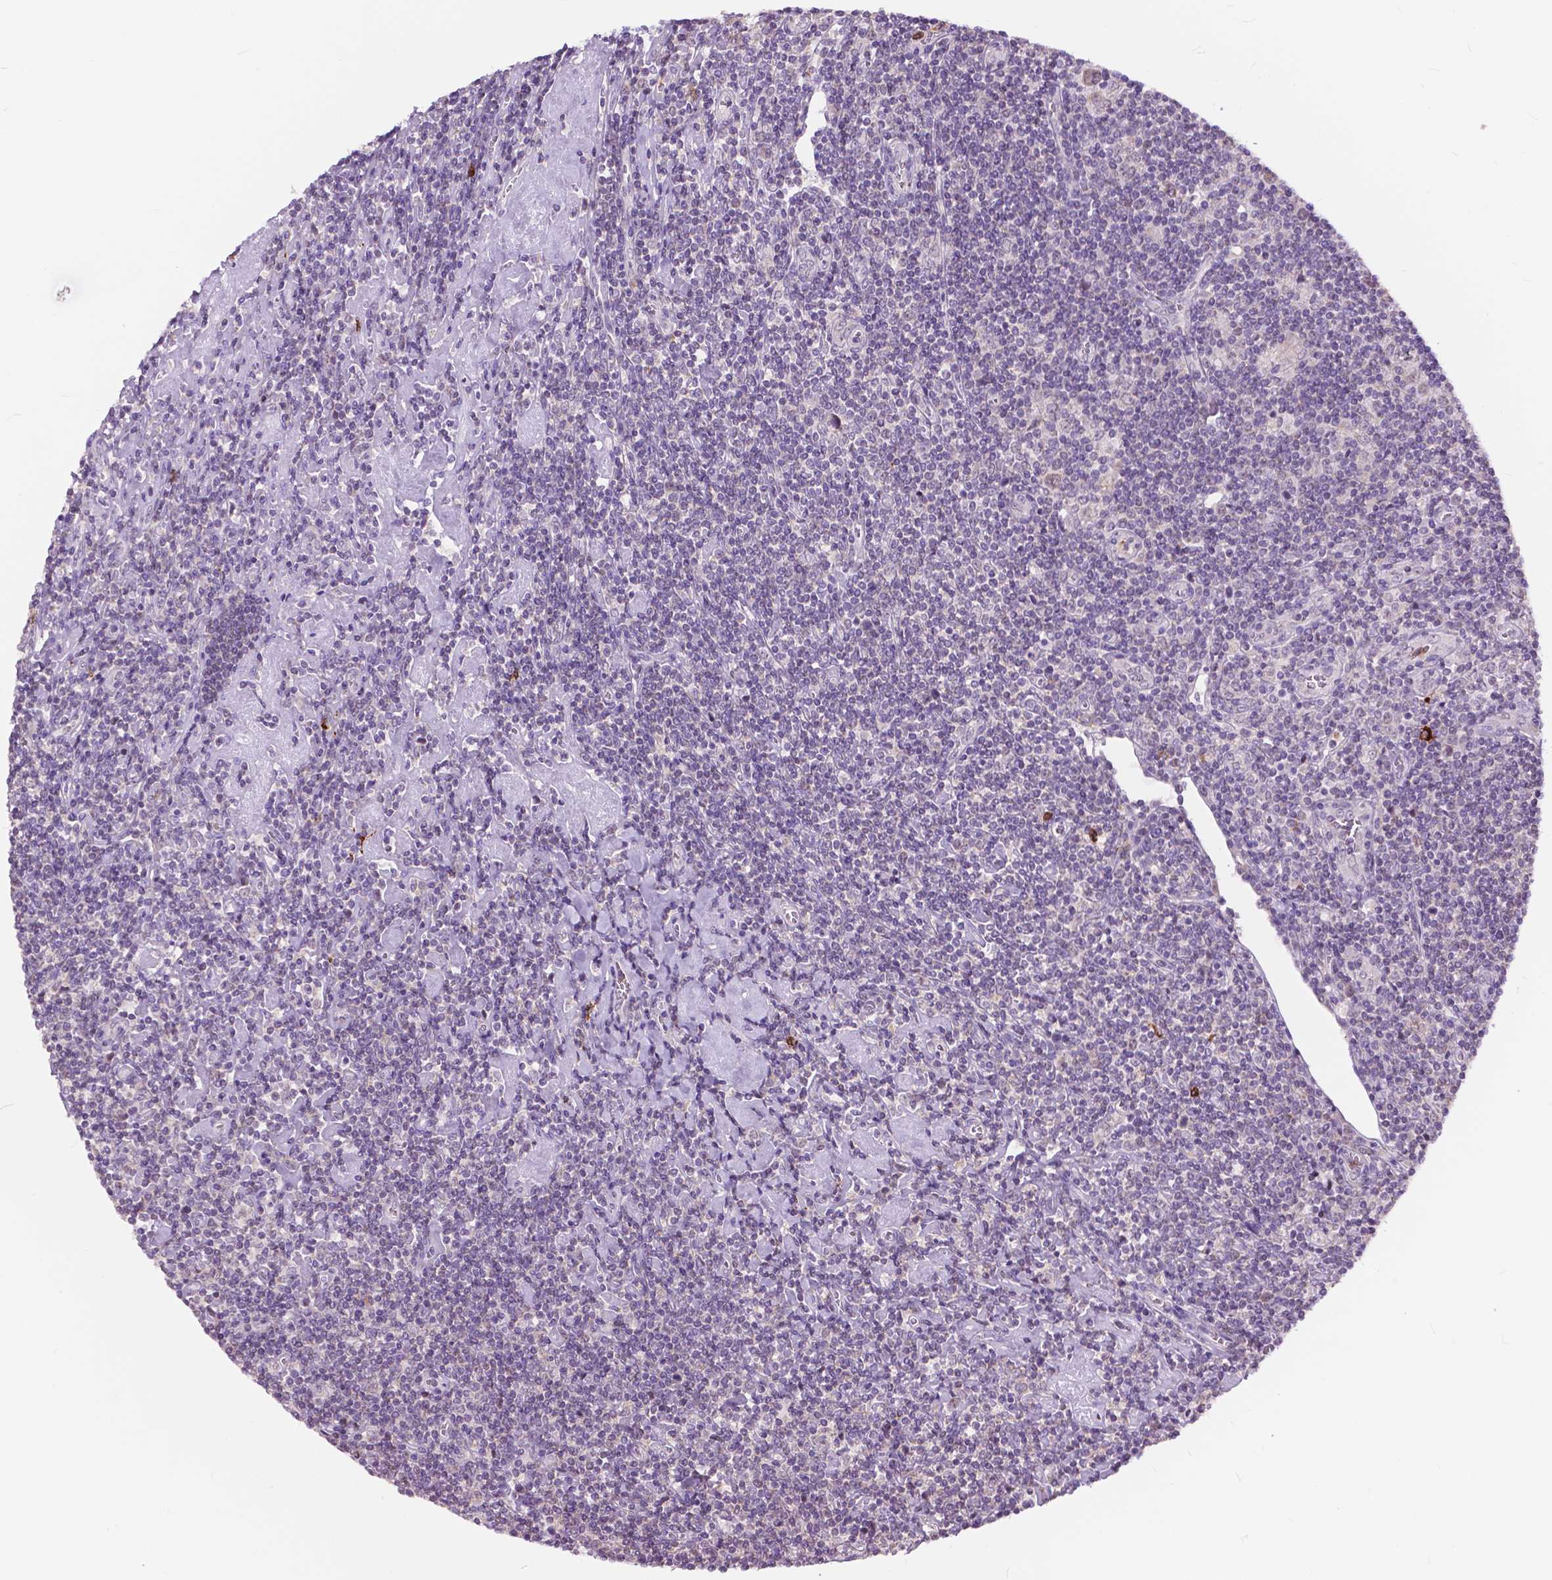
{"staining": {"intensity": "negative", "quantity": "none", "location": "none"}, "tissue": "lymphoma", "cell_type": "Tumor cells", "image_type": "cancer", "snomed": [{"axis": "morphology", "description": "Hodgkin's disease, NOS"}, {"axis": "topography", "description": "Lymph node"}], "caption": "The photomicrograph shows no significant expression in tumor cells of Hodgkin's disease. Nuclei are stained in blue.", "gene": "TTC9B", "patient": {"sex": "male", "age": 40}}